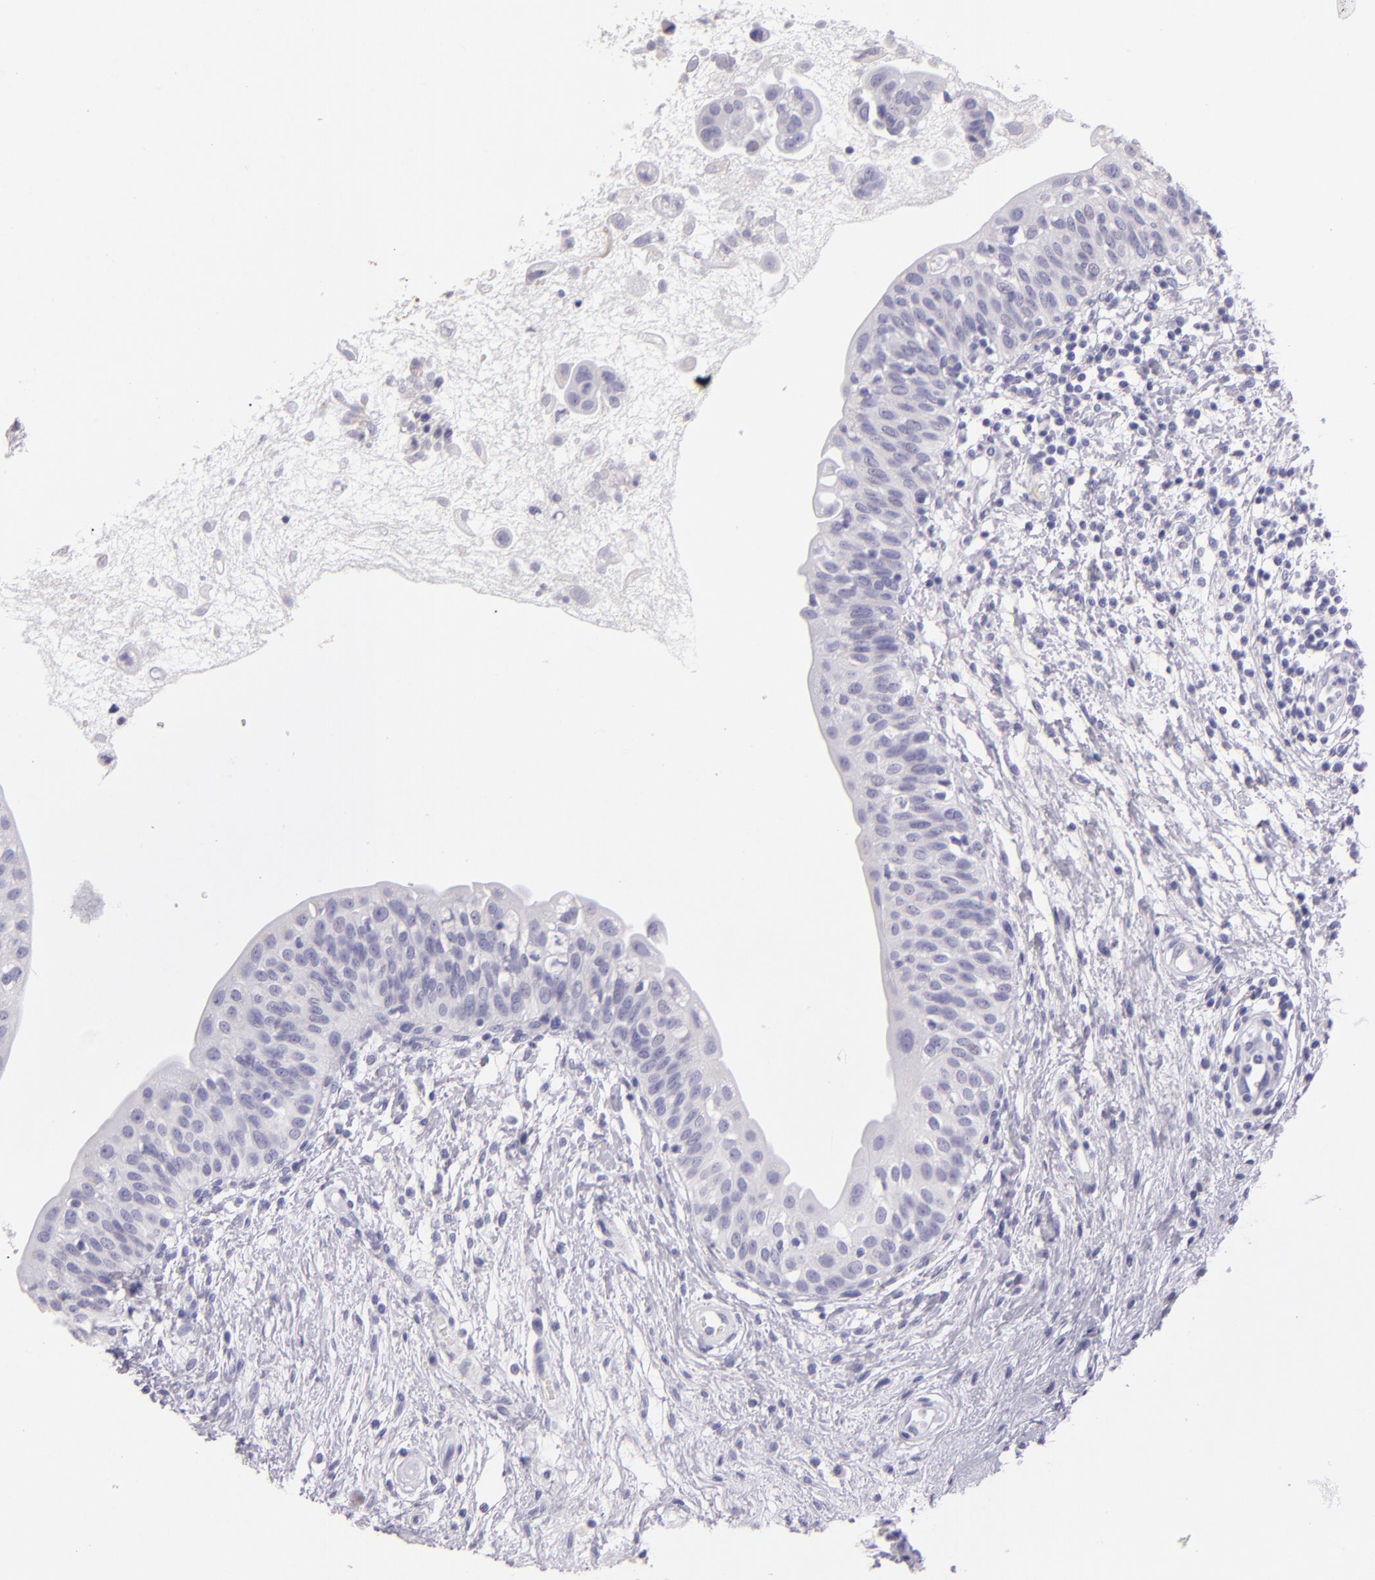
{"staining": {"intensity": "negative", "quantity": "none", "location": "none"}, "tissue": "urinary bladder", "cell_type": "Urothelial cells", "image_type": "normal", "snomed": [{"axis": "morphology", "description": "Normal tissue, NOS"}, {"axis": "topography", "description": "Urinary bladder"}], "caption": "This is an immunohistochemistry (IHC) histopathology image of normal human urinary bladder. There is no positivity in urothelial cells.", "gene": "MUC5AC", "patient": {"sex": "female", "age": 55}}